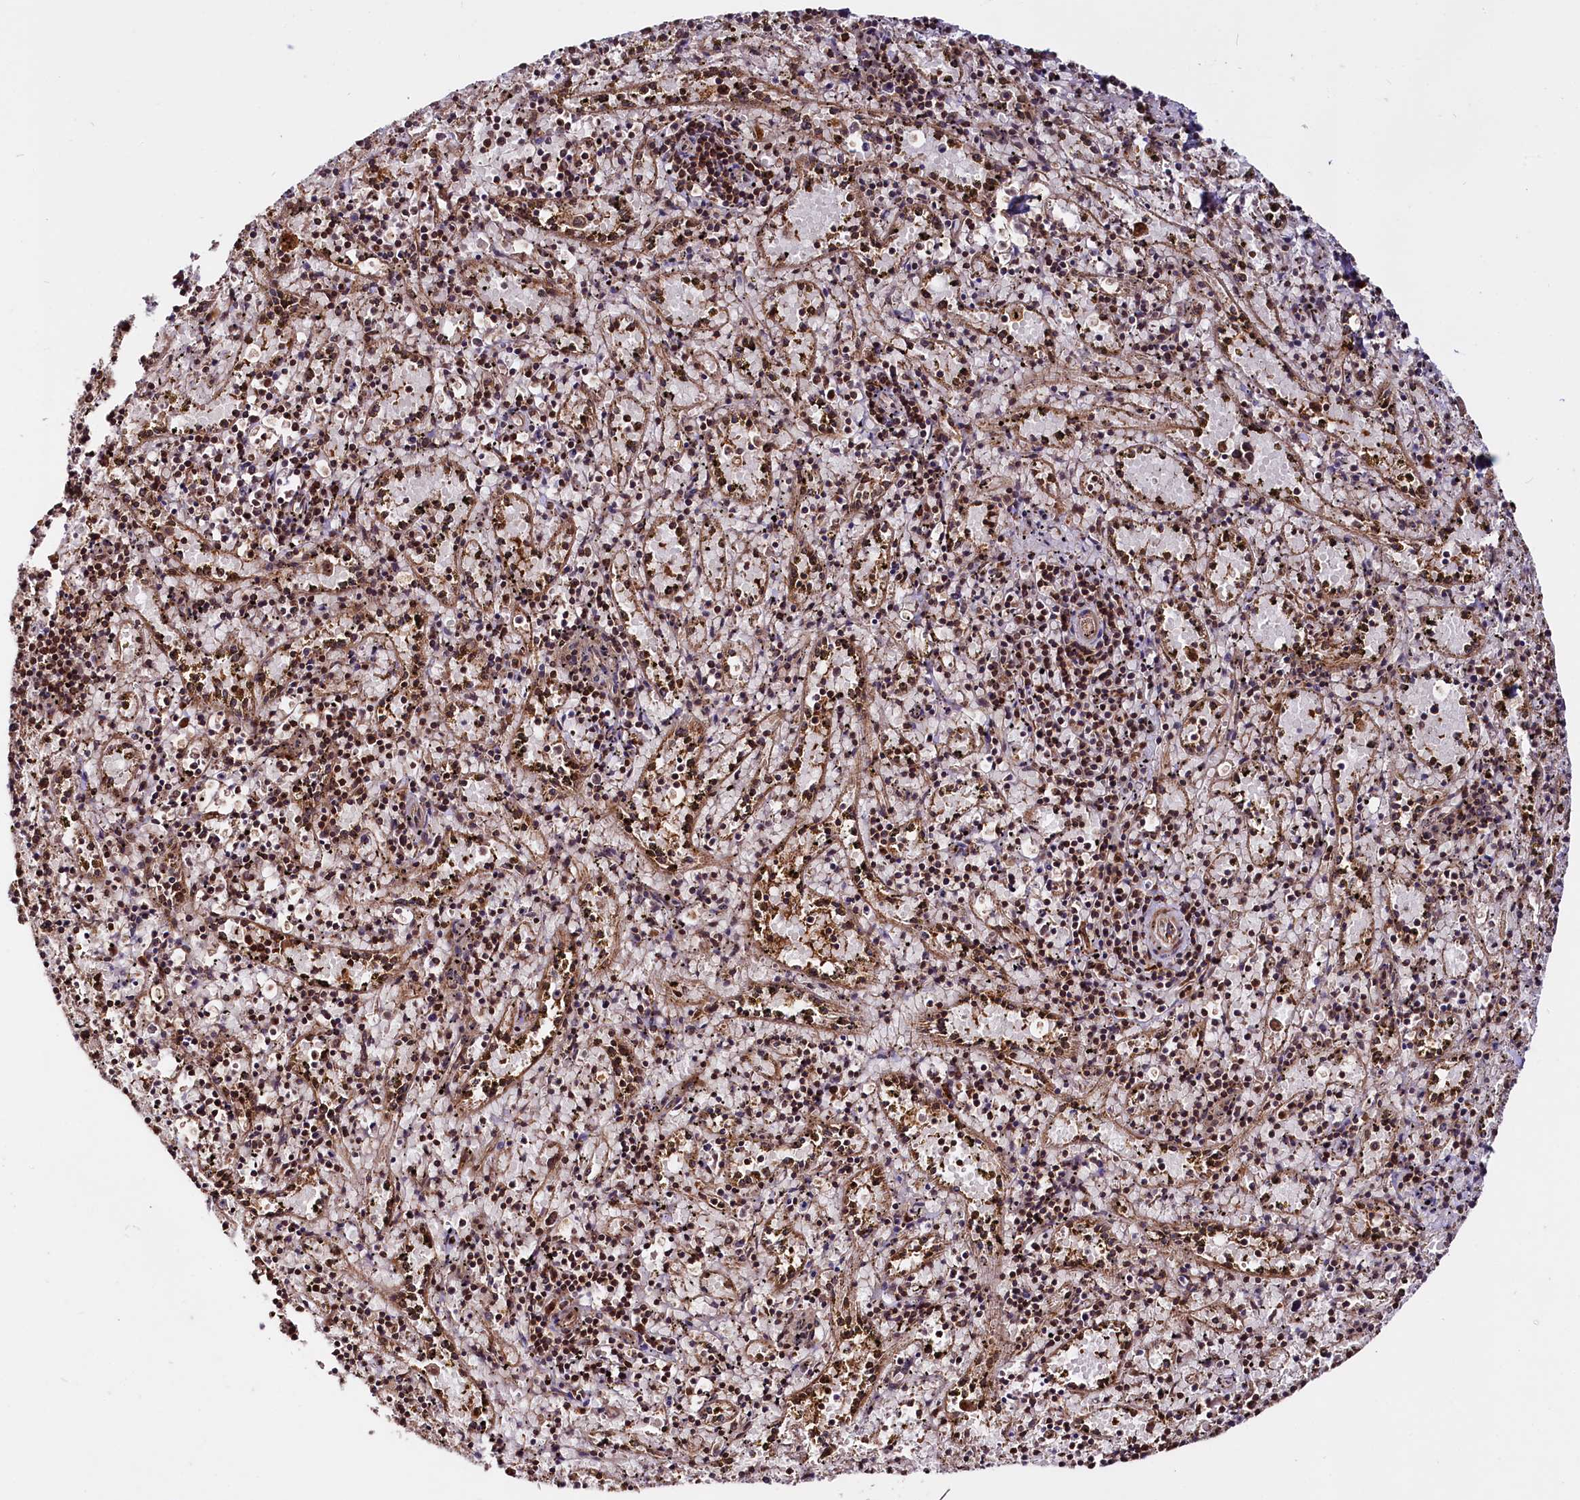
{"staining": {"intensity": "strong", "quantity": ">75%", "location": "nuclear"}, "tissue": "spleen", "cell_type": "Cells in red pulp", "image_type": "normal", "snomed": [{"axis": "morphology", "description": "Normal tissue, NOS"}, {"axis": "topography", "description": "Spleen"}], "caption": "A high amount of strong nuclear staining is seen in about >75% of cells in red pulp in unremarkable spleen.", "gene": "UBE3A", "patient": {"sex": "male", "age": 11}}